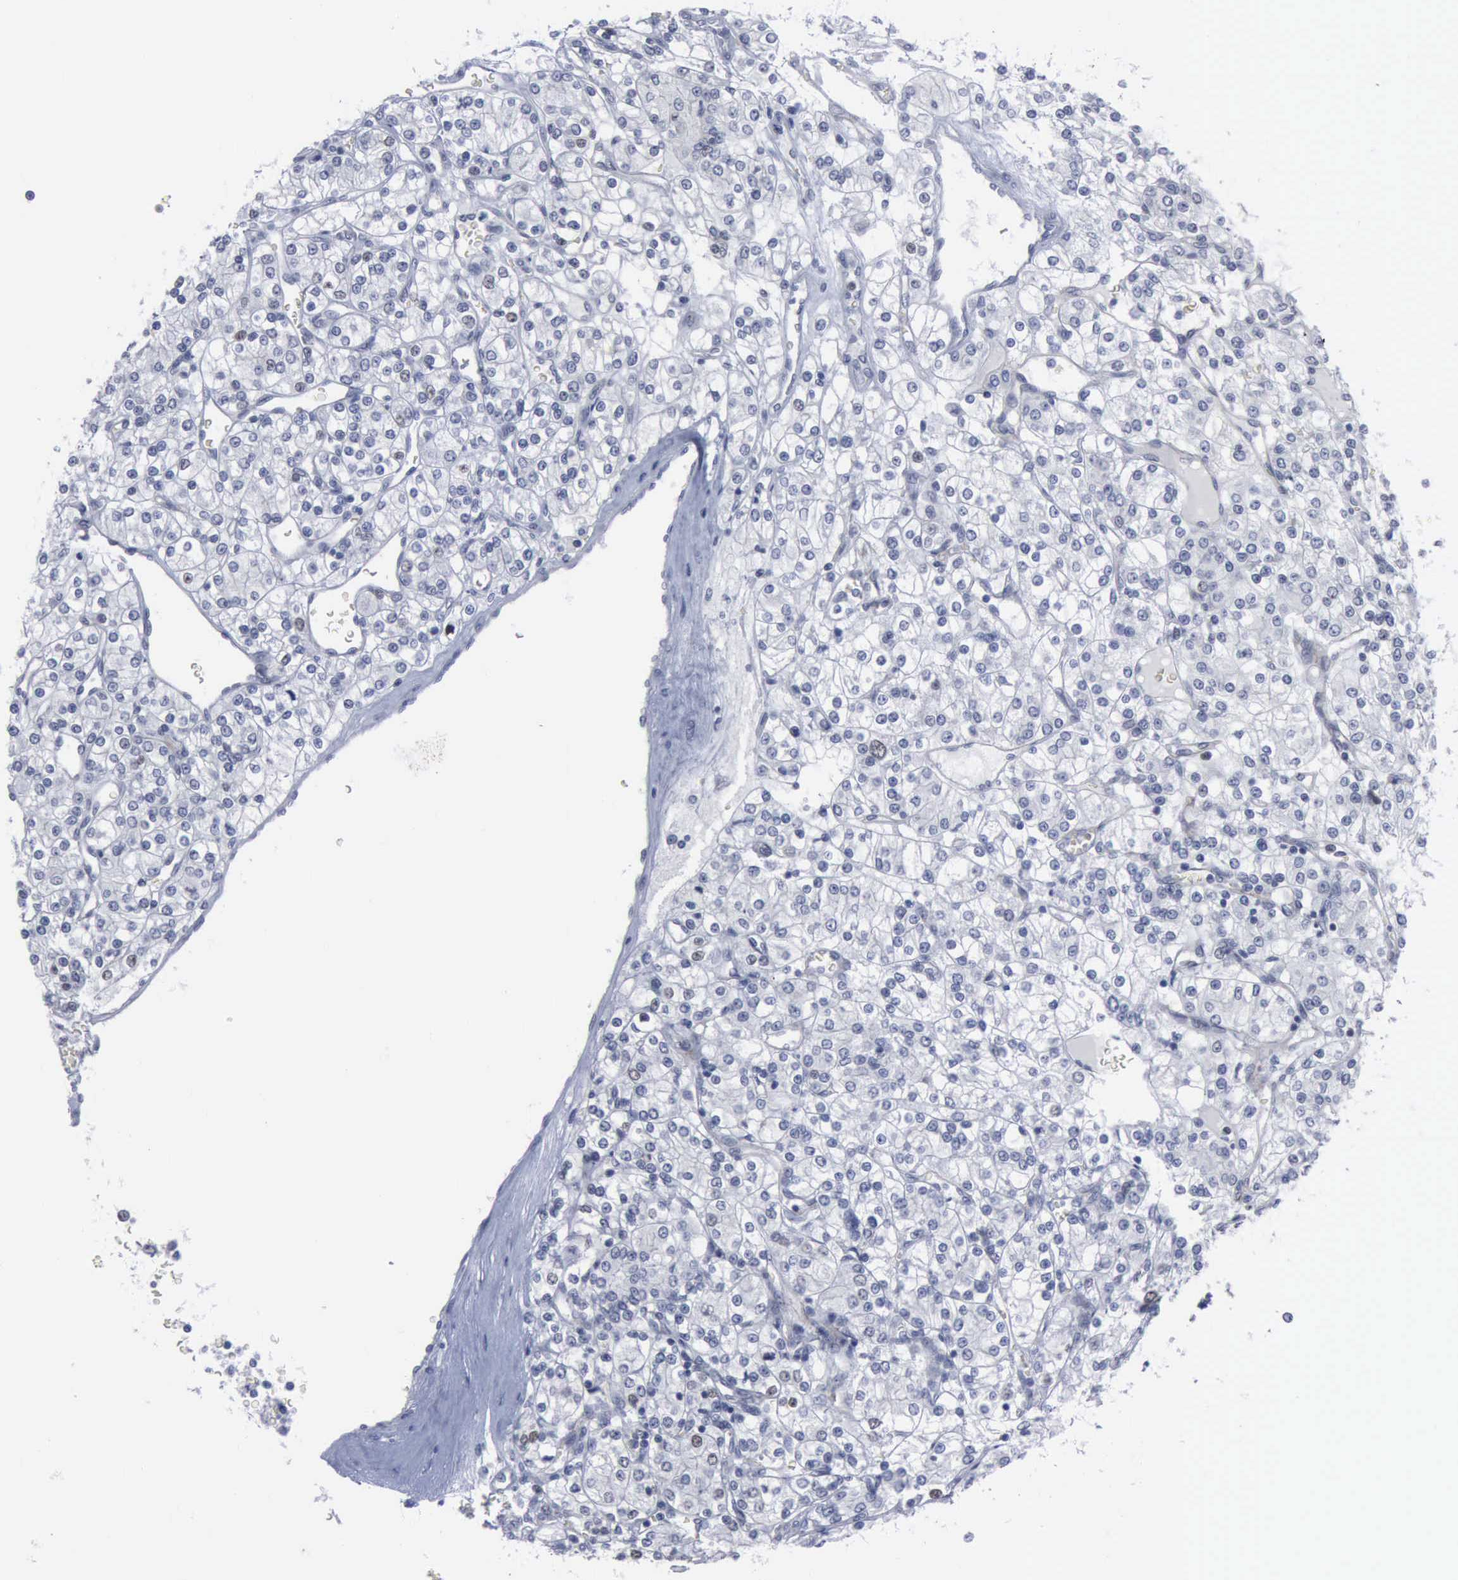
{"staining": {"intensity": "strong", "quantity": "<25%", "location": "nuclear"}, "tissue": "renal cancer", "cell_type": "Tumor cells", "image_type": "cancer", "snomed": [{"axis": "morphology", "description": "Adenocarcinoma, NOS"}, {"axis": "topography", "description": "Kidney"}], "caption": "Brown immunohistochemical staining in renal cancer (adenocarcinoma) exhibits strong nuclear staining in about <25% of tumor cells.", "gene": "MCM5", "patient": {"sex": "female", "age": 62}}